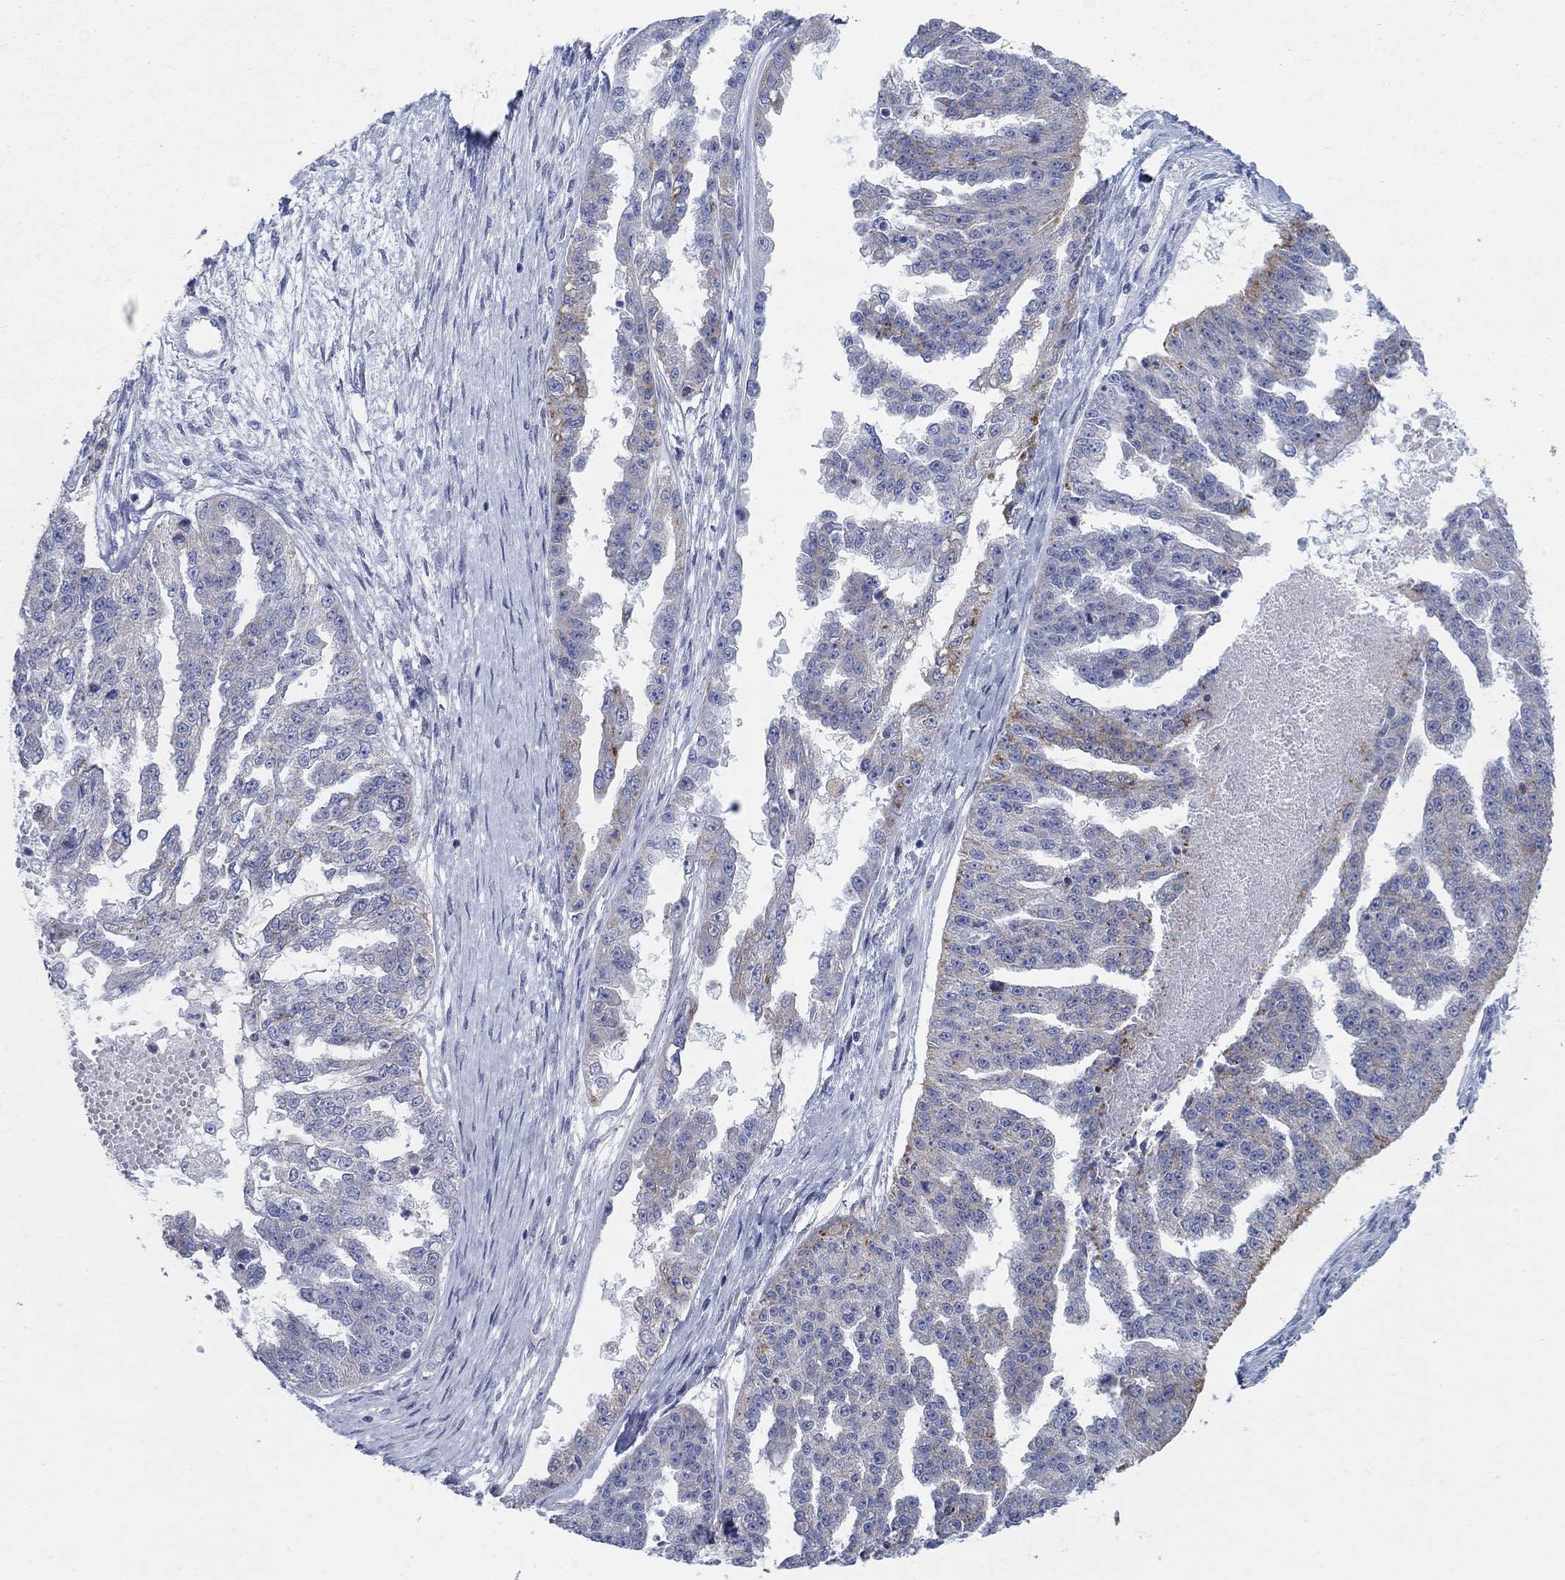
{"staining": {"intensity": "moderate", "quantity": "<25%", "location": "cytoplasmic/membranous"}, "tissue": "ovarian cancer", "cell_type": "Tumor cells", "image_type": "cancer", "snomed": [{"axis": "morphology", "description": "Cystadenocarcinoma, serous, NOS"}, {"axis": "topography", "description": "Ovary"}], "caption": "Immunohistochemical staining of serous cystadenocarcinoma (ovarian) exhibits moderate cytoplasmic/membranous protein expression in about <25% of tumor cells. The staining was performed using DAB (3,3'-diaminobenzidine) to visualize the protein expression in brown, while the nuclei were stained in blue with hematoxylin (Magnification: 20x).", "gene": "SCCPDH", "patient": {"sex": "female", "age": 58}}